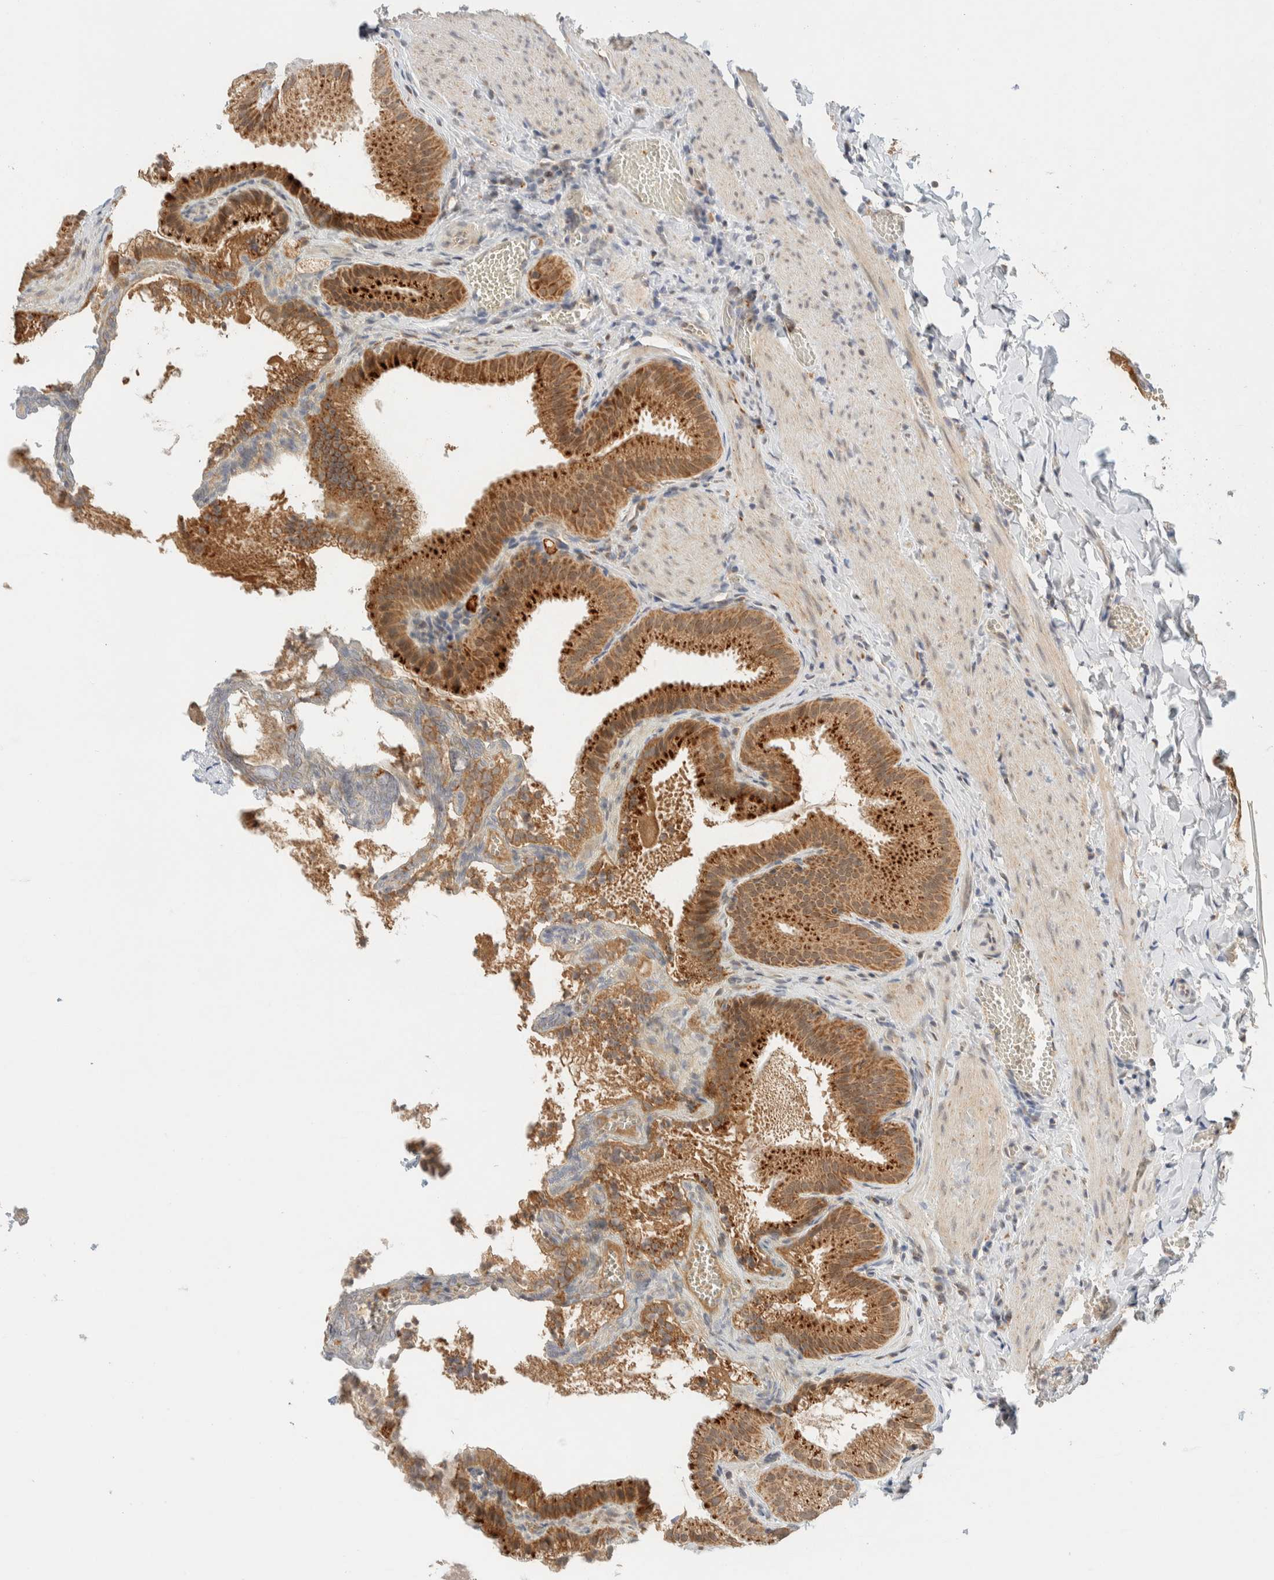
{"staining": {"intensity": "strong", "quantity": ">75%", "location": "cytoplasmic/membranous"}, "tissue": "gallbladder", "cell_type": "Glandular cells", "image_type": "normal", "snomed": [{"axis": "morphology", "description": "Normal tissue, NOS"}, {"axis": "topography", "description": "Gallbladder"}], "caption": "Immunohistochemical staining of normal gallbladder reveals >75% levels of strong cytoplasmic/membranous protein expression in approximately >75% of glandular cells.", "gene": "MRPL41", "patient": {"sex": "male", "age": 38}}